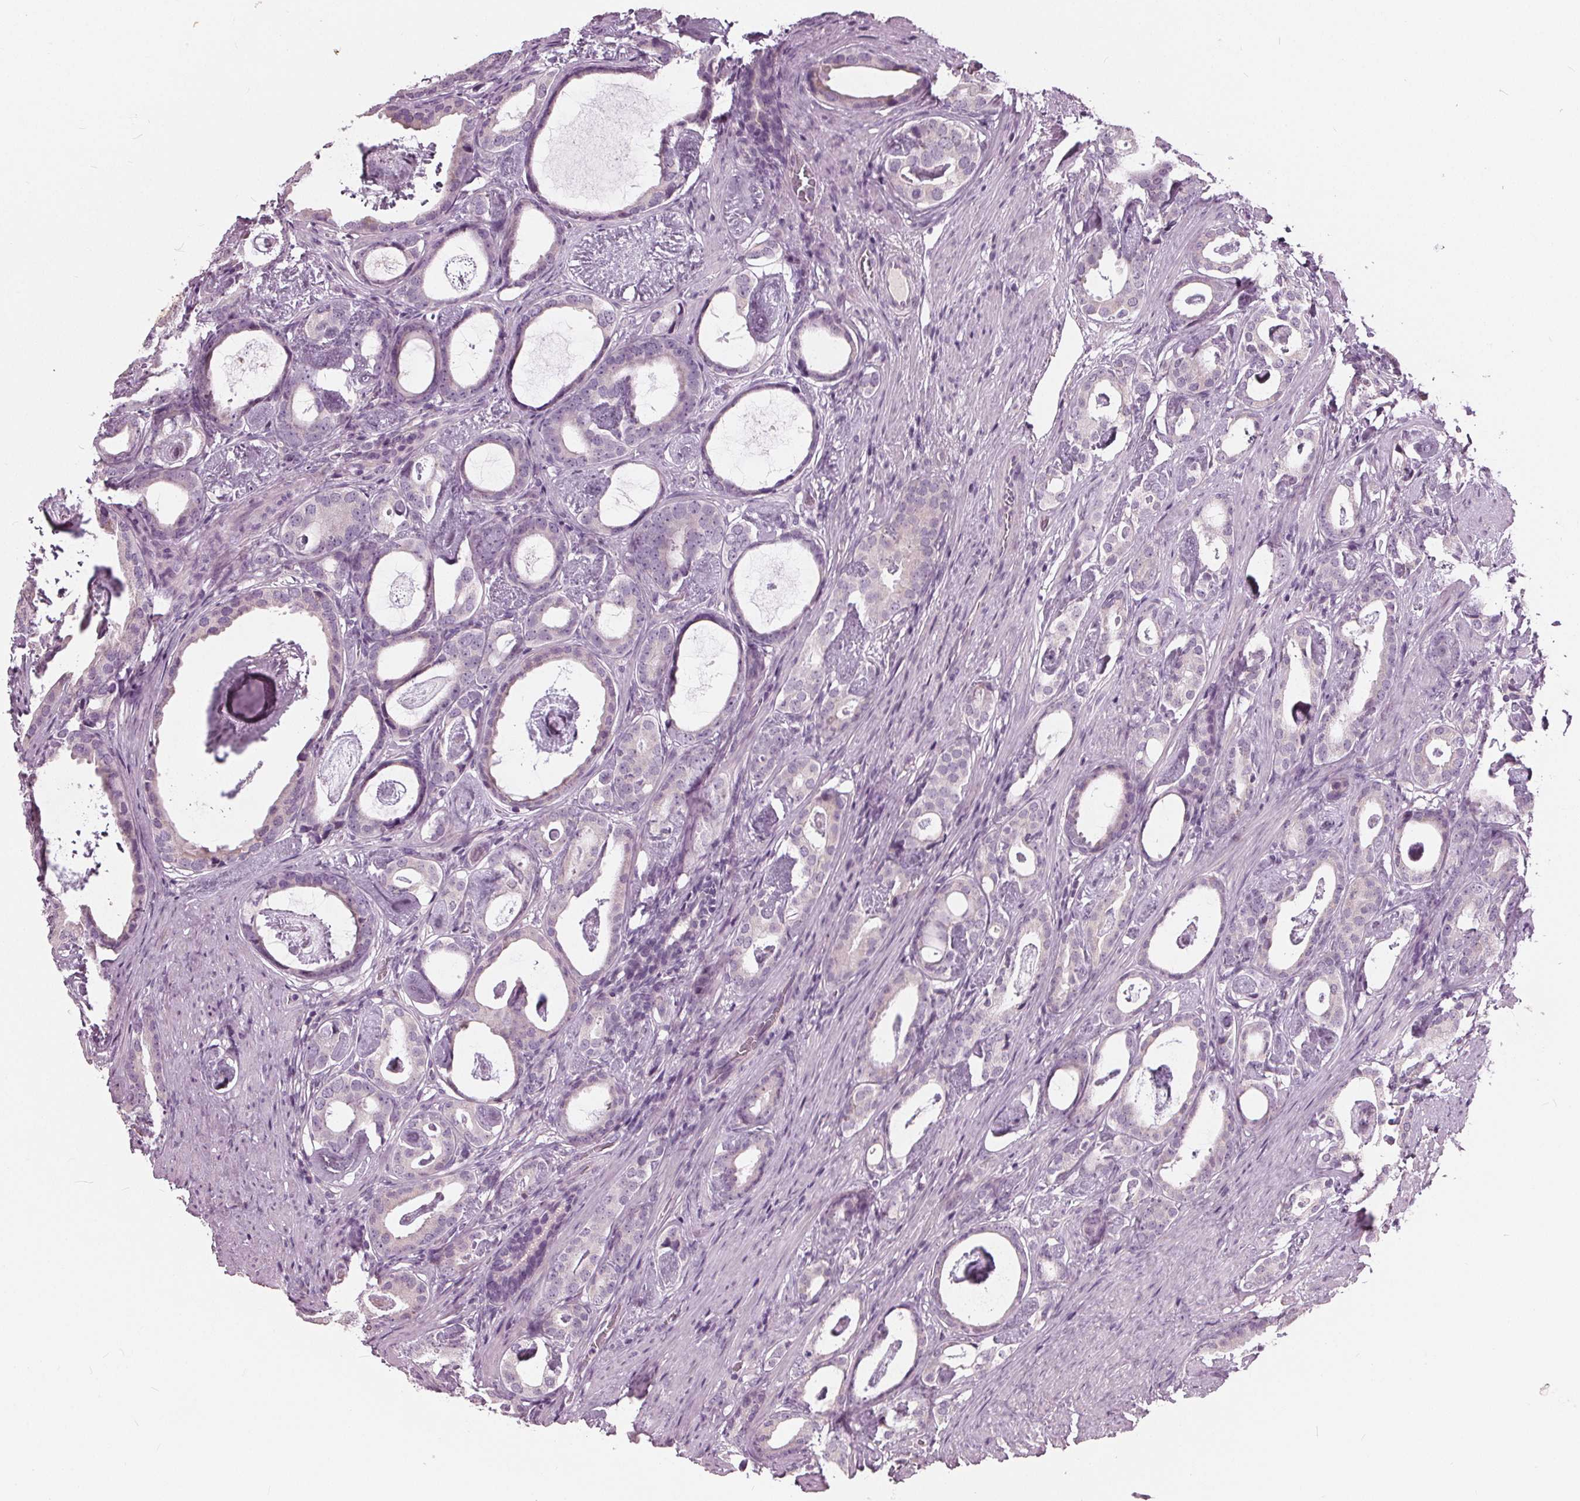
{"staining": {"intensity": "negative", "quantity": "none", "location": "none"}, "tissue": "prostate cancer", "cell_type": "Tumor cells", "image_type": "cancer", "snomed": [{"axis": "morphology", "description": "Adenocarcinoma, Low grade"}, {"axis": "topography", "description": "Prostate and seminal vesicle, NOS"}], "caption": "Immunohistochemical staining of prostate cancer displays no significant staining in tumor cells. (DAB immunohistochemistry (IHC) with hematoxylin counter stain).", "gene": "LHFPL7", "patient": {"sex": "male", "age": 71}}